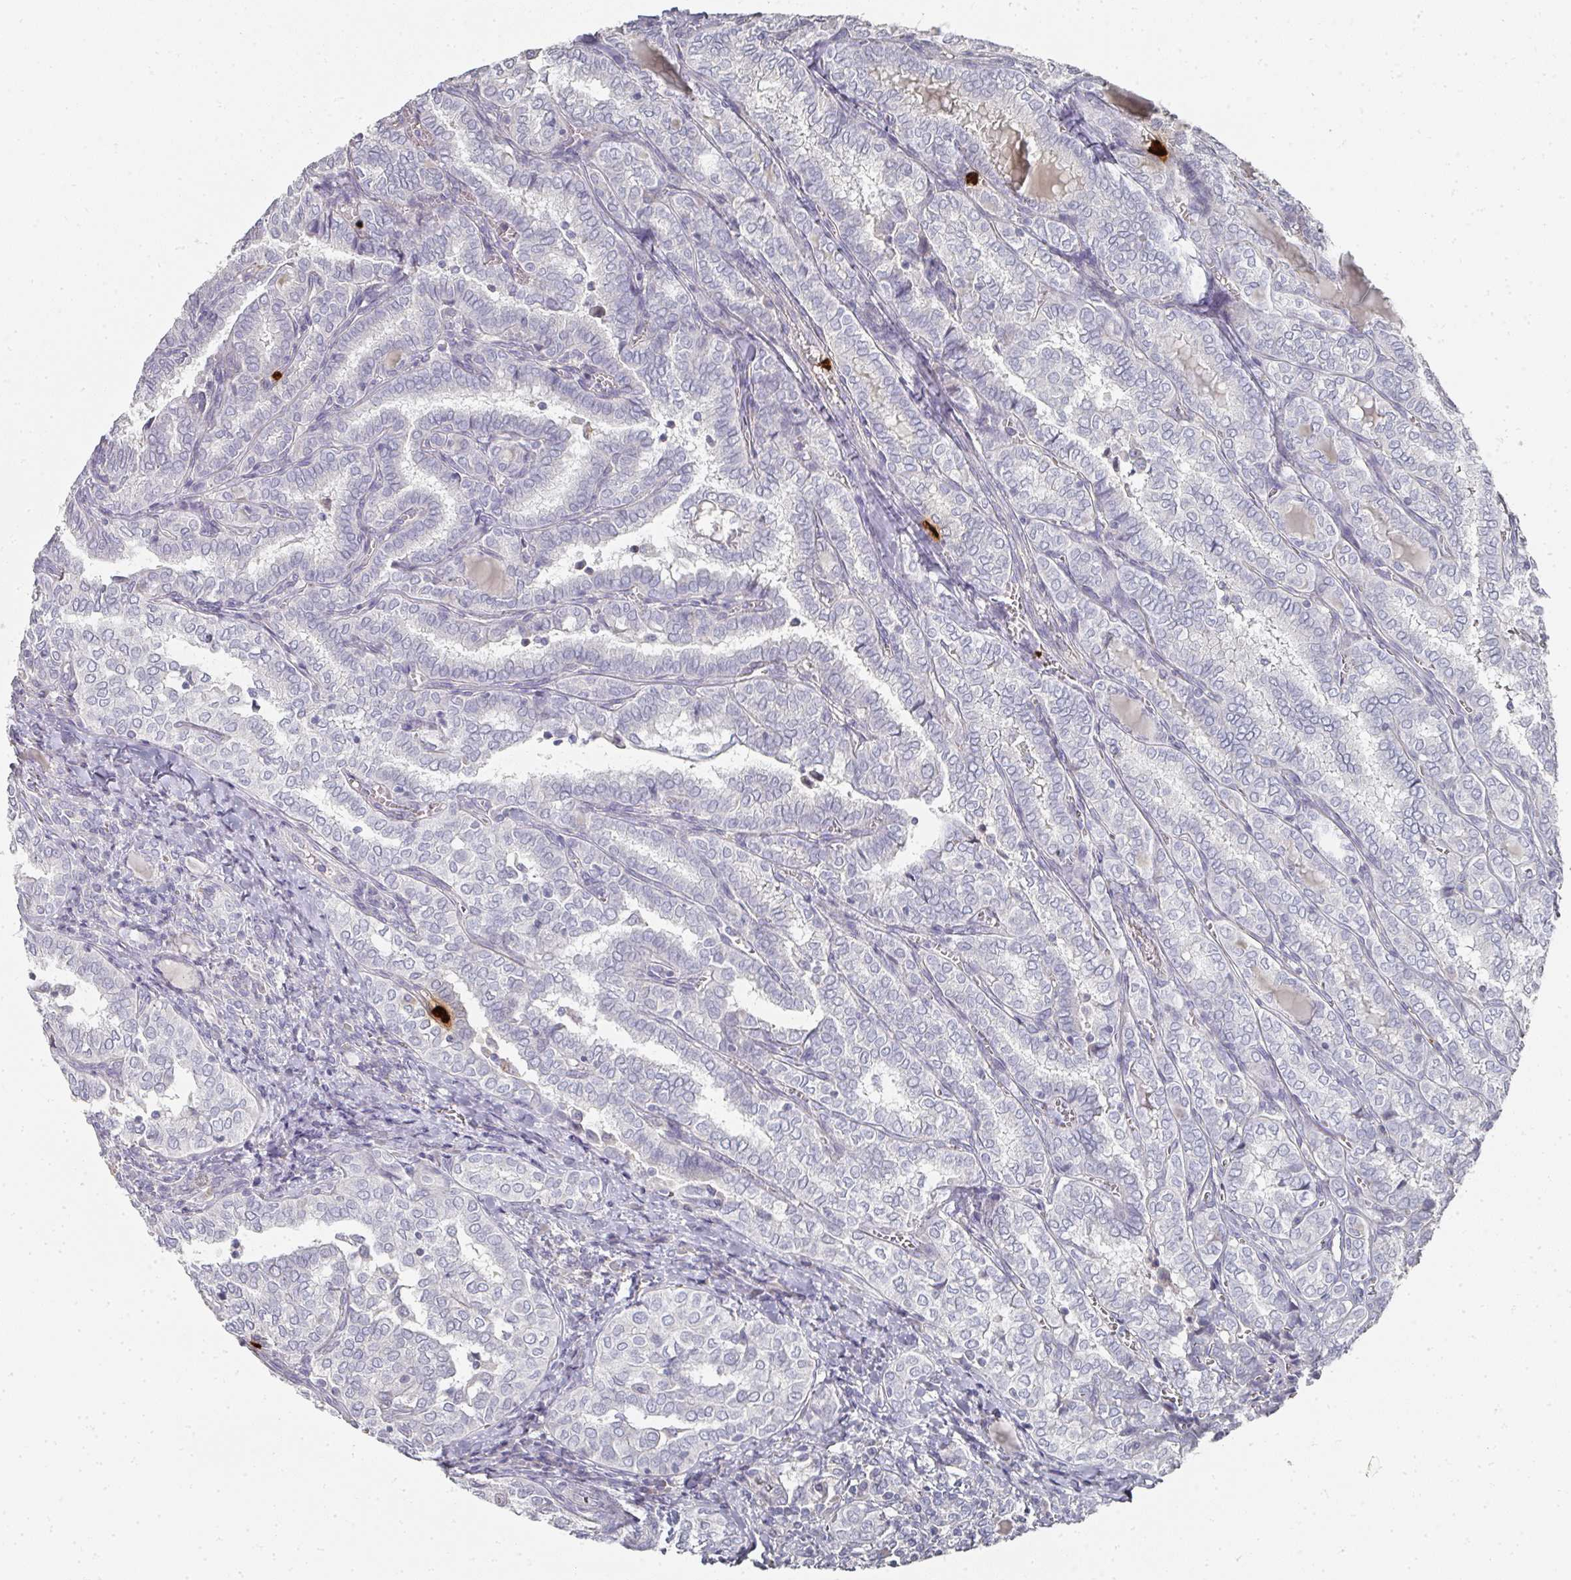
{"staining": {"intensity": "negative", "quantity": "none", "location": "none"}, "tissue": "thyroid cancer", "cell_type": "Tumor cells", "image_type": "cancer", "snomed": [{"axis": "morphology", "description": "Papillary adenocarcinoma, NOS"}, {"axis": "topography", "description": "Thyroid gland"}], "caption": "IHC of papillary adenocarcinoma (thyroid) exhibits no expression in tumor cells. The staining was performed using DAB (3,3'-diaminobenzidine) to visualize the protein expression in brown, while the nuclei were stained in blue with hematoxylin (Magnification: 20x).", "gene": "CAMP", "patient": {"sex": "female", "age": 30}}